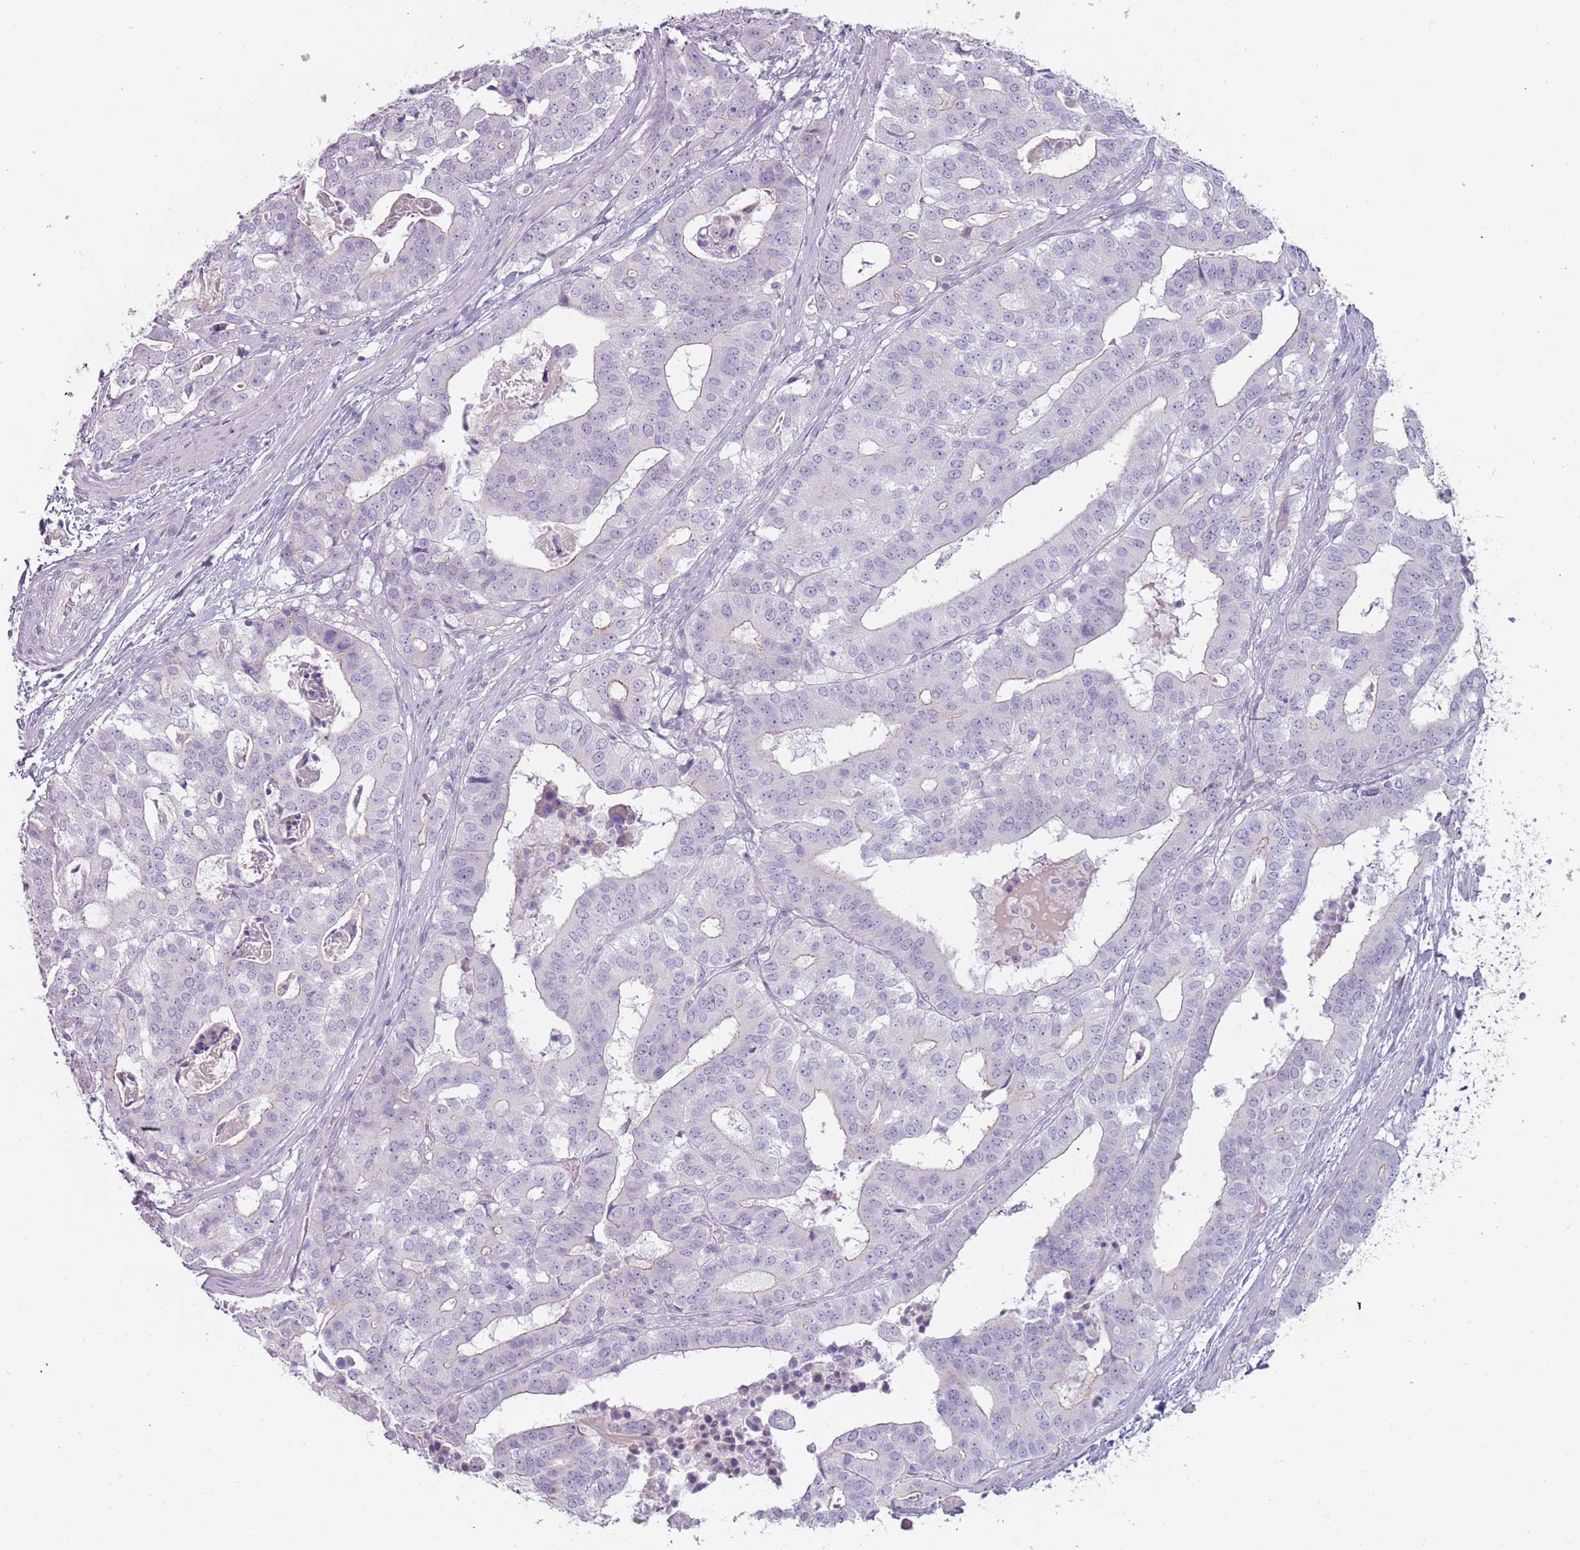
{"staining": {"intensity": "negative", "quantity": "none", "location": "none"}, "tissue": "stomach cancer", "cell_type": "Tumor cells", "image_type": "cancer", "snomed": [{"axis": "morphology", "description": "Adenocarcinoma, NOS"}, {"axis": "topography", "description": "Stomach"}], "caption": "Protein analysis of stomach cancer (adenocarcinoma) exhibits no significant positivity in tumor cells.", "gene": "RFX2", "patient": {"sex": "male", "age": 48}}